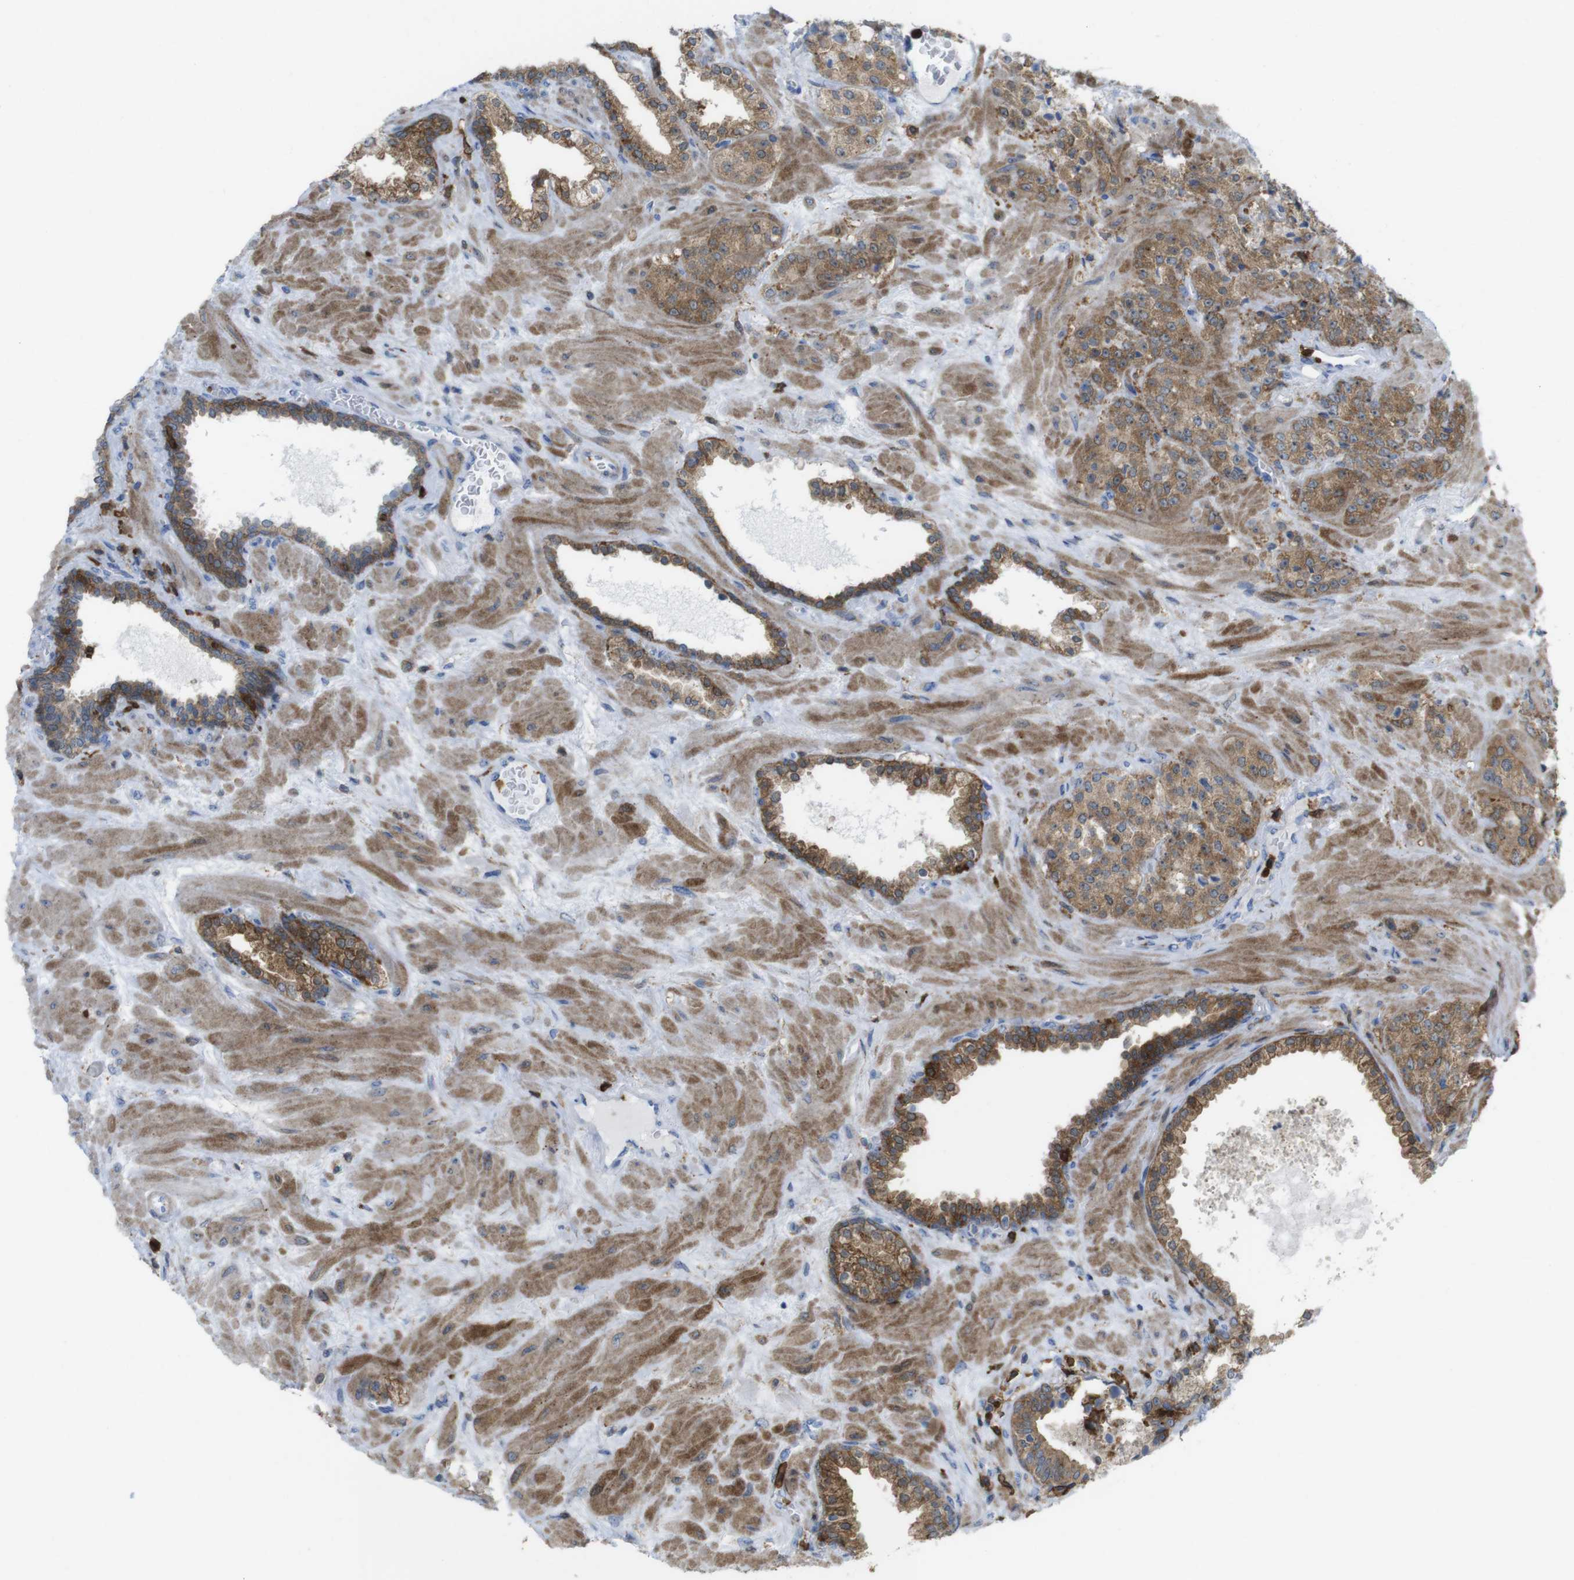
{"staining": {"intensity": "moderate", "quantity": ">75%", "location": "cytoplasmic/membranous"}, "tissue": "prostate cancer", "cell_type": "Tumor cells", "image_type": "cancer", "snomed": [{"axis": "morphology", "description": "Adenocarcinoma, High grade"}, {"axis": "topography", "description": "Prostate"}], "caption": "Human adenocarcinoma (high-grade) (prostate) stained with a protein marker displays moderate staining in tumor cells.", "gene": "PRKCD", "patient": {"sex": "male", "age": 64}}